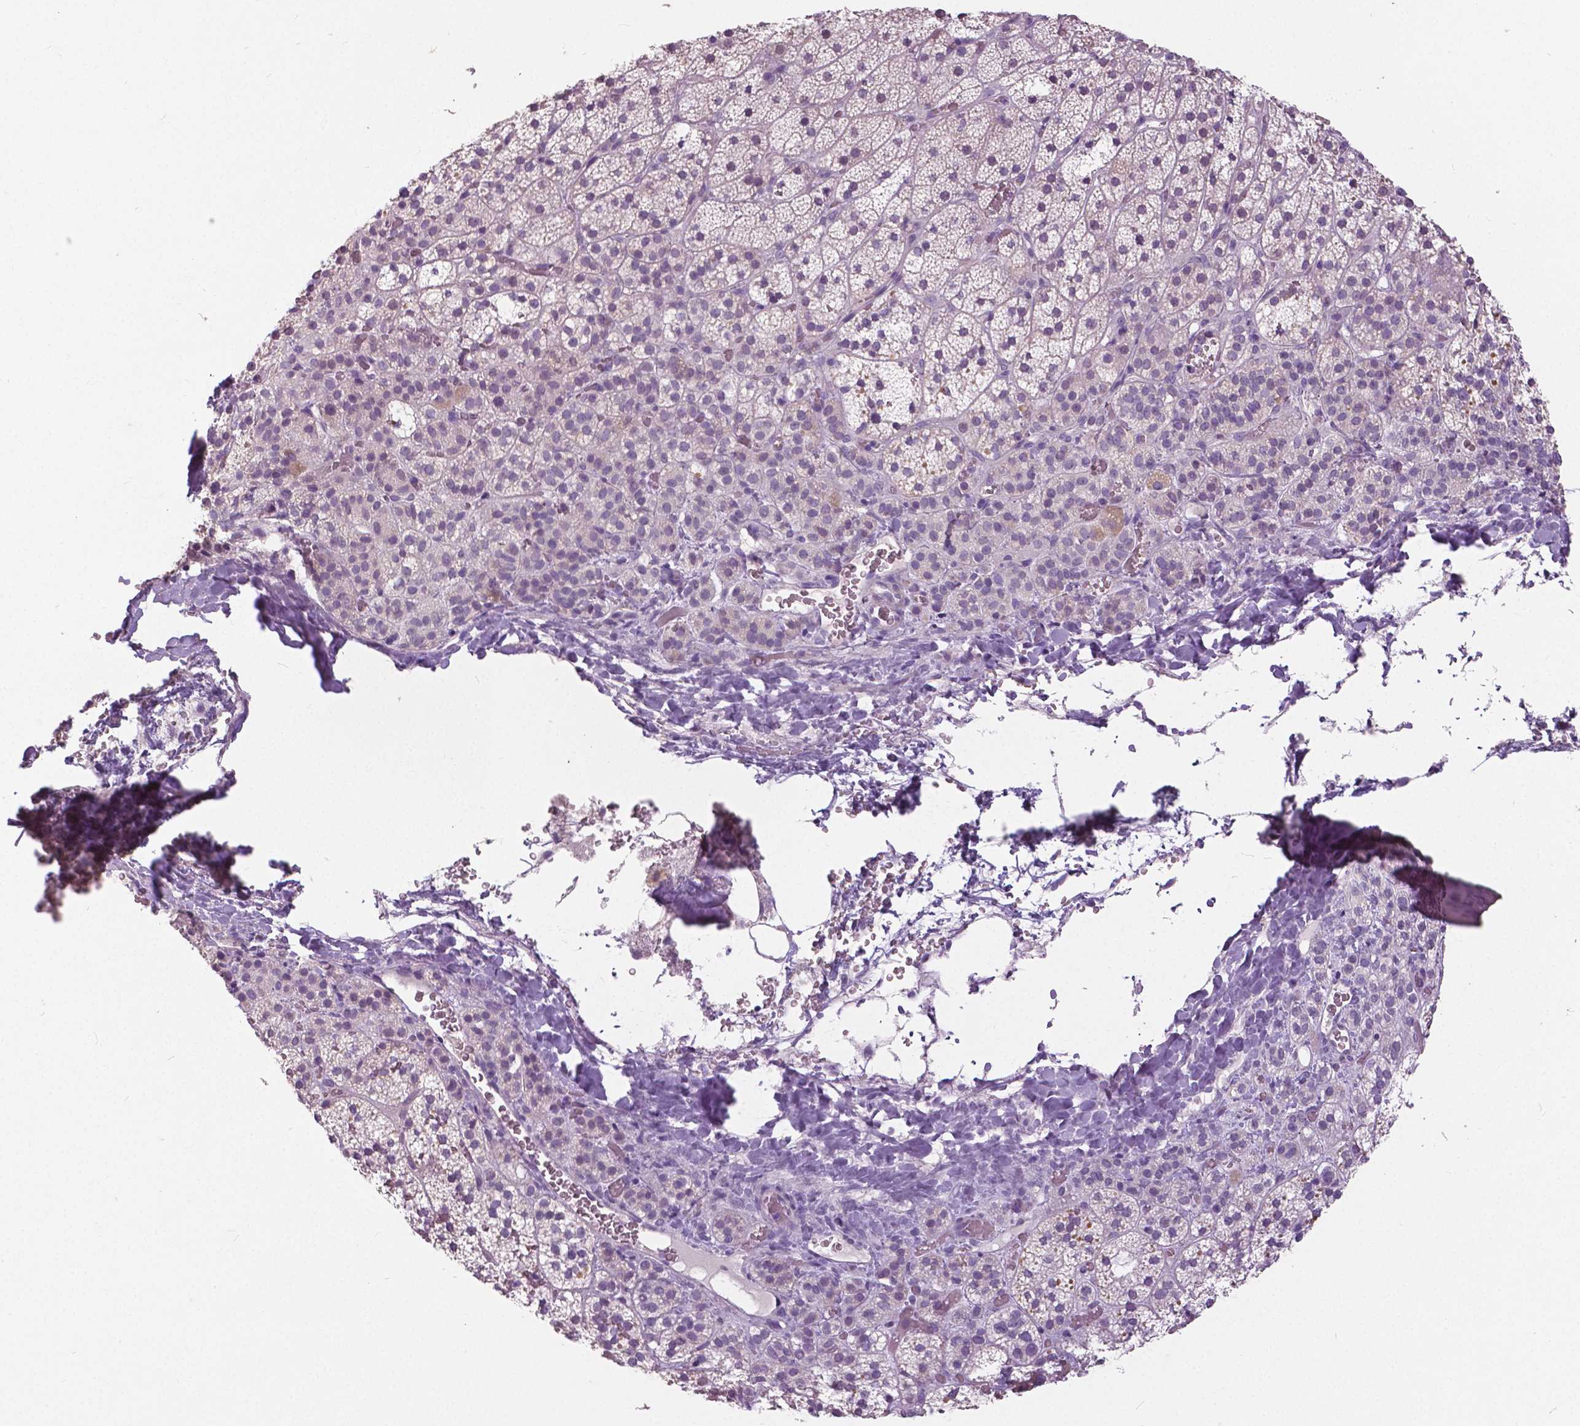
{"staining": {"intensity": "negative", "quantity": "none", "location": "none"}, "tissue": "adrenal gland", "cell_type": "Glandular cells", "image_type": "normal", "snomed": [{"axis": "morphology", "description": "Normal tissue, NOS"}, {"axis": "topography", "description": "Adrenal gland"}], "caption": "This is a histopathology image of IHC staining of benign adrenal gland, which shows no staining in glandular cells.", "gene": "FOXA1", "patient": {"sex": "male", "age": 53}}